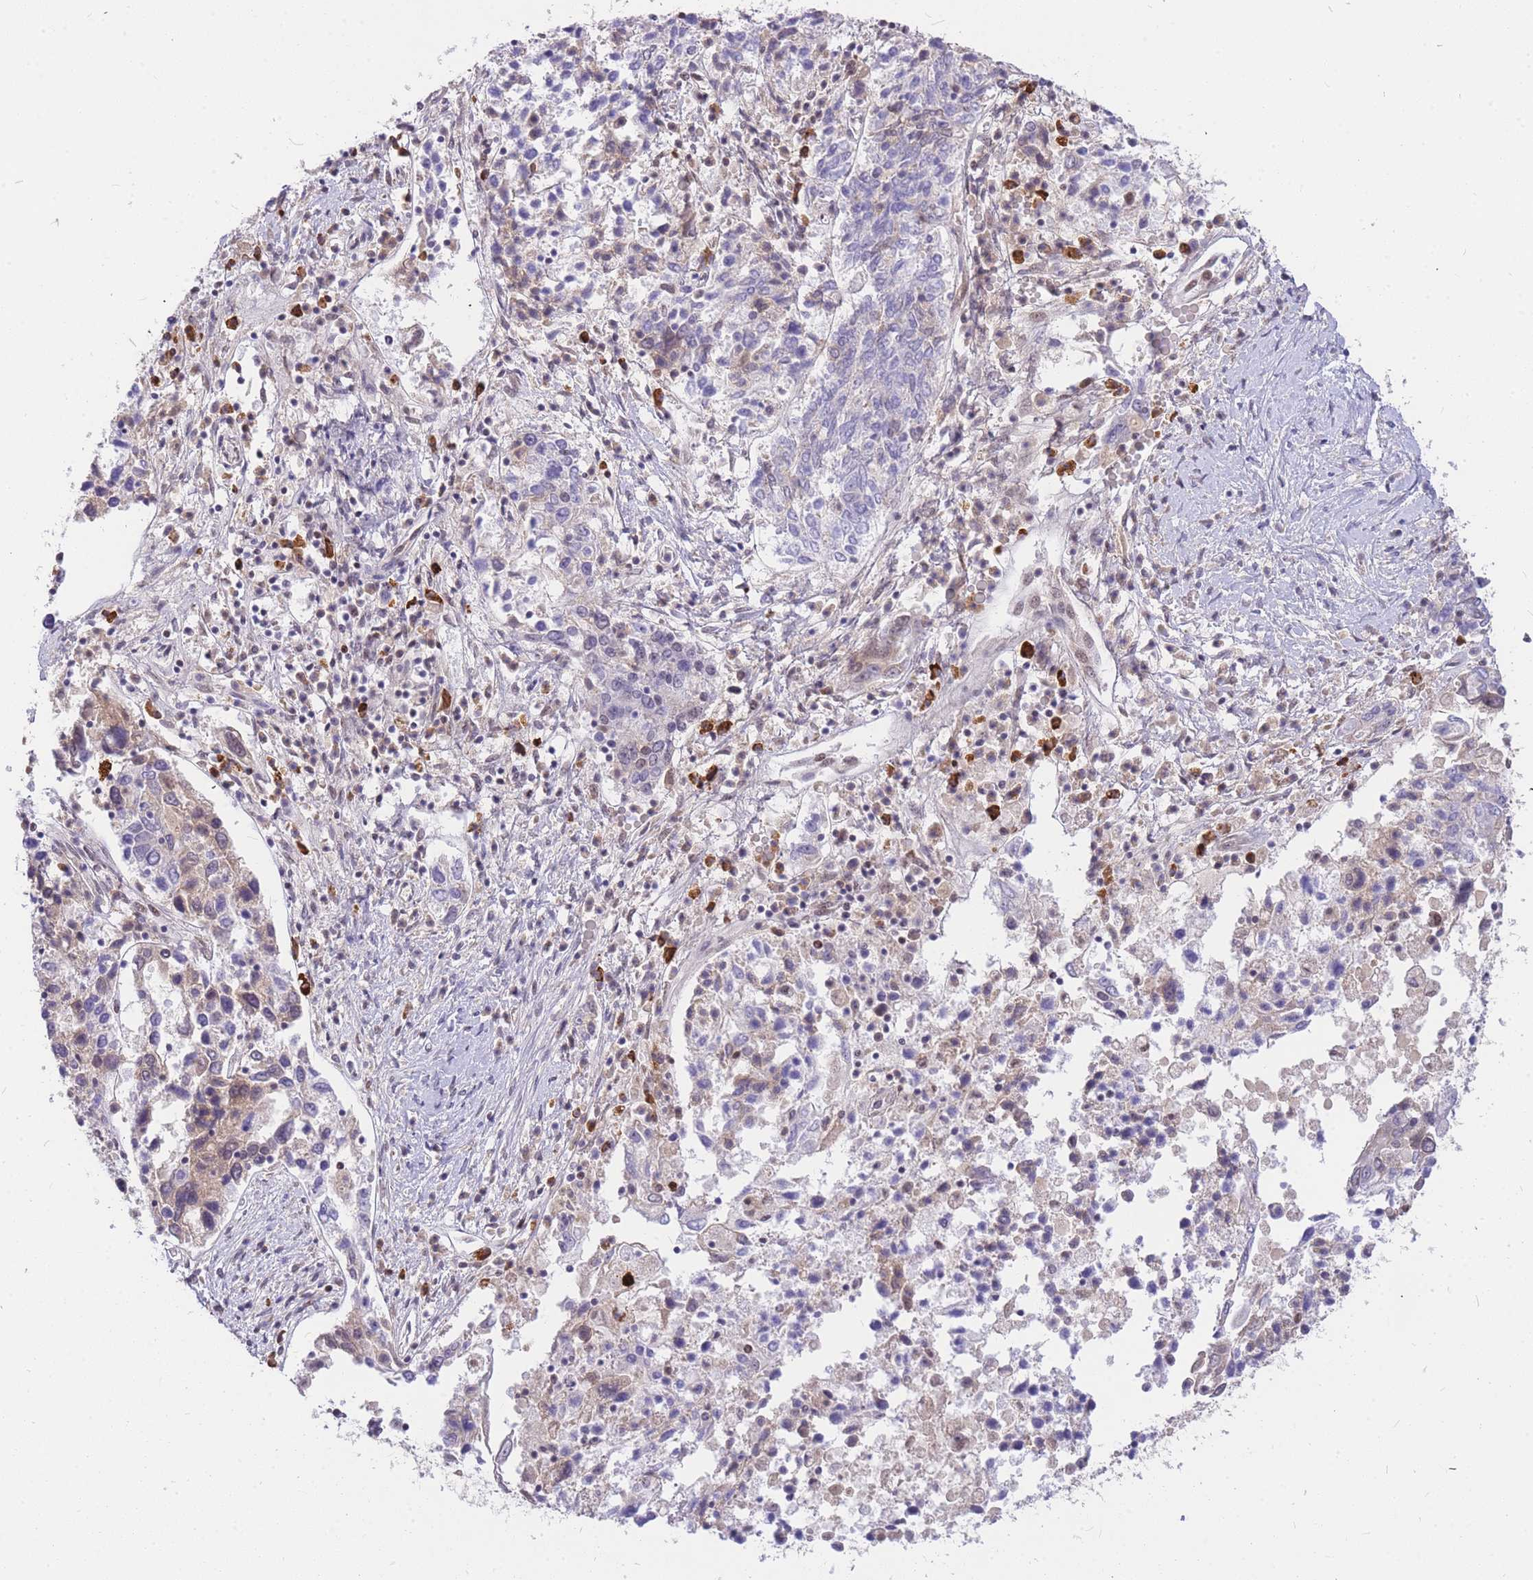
{"staining": {"intensity": "negative", "quantity": "none", "location": "none"}, "tissue": "ovarian cancer", "cell_type": "Tumor cells", "image_type": "cancer", "snomed": [{"axis": "morphology", "description": "Carcinoma, endometroid"}, {"axis": "topography", "description": "Ovary"}], "caption": "Tumor cells are negative for brown protein staining in endometroid carcinoma (ovarian).", "gene": "TLE2", "patient": {"sex": "female", "age": 62}}